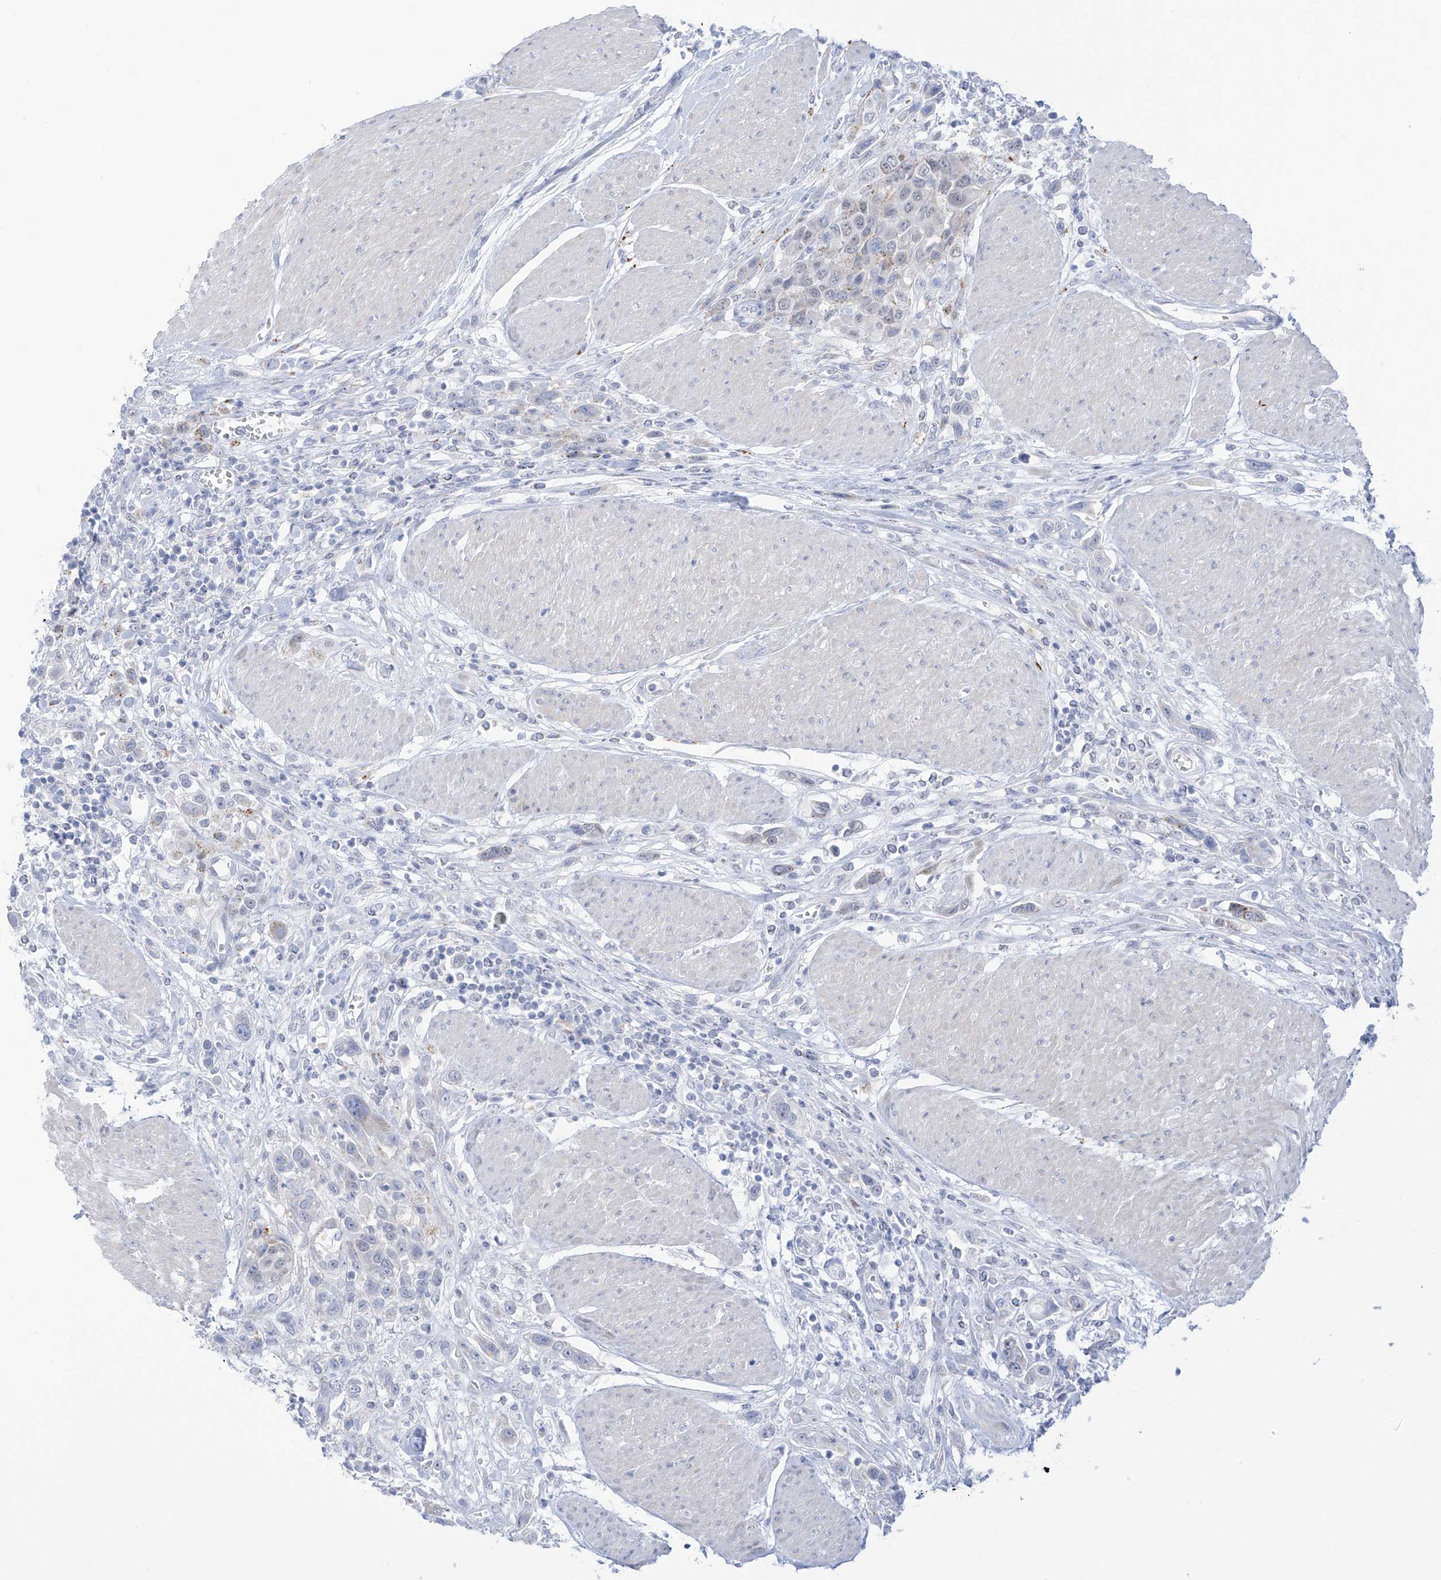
{"staining": {"intensity": "negative", "quantity": "none", "location": "none"}, "tissue": "urothelial cancer", "cell_type": "Tumor cells", "image_type": "cancer", "snomed": [{"axis": "morphology", "description": "Urothelial carcinoma, High grade"}, {"axis": "topography", "description": "Urinary bladder"}], "caption": "This is a image of immunohistochemistry (IHC) staining of urothelial cancer, which shows no expression in tumor cells.", "gene": "PSPH", "patient": {"sex": "male", "age": 50}}